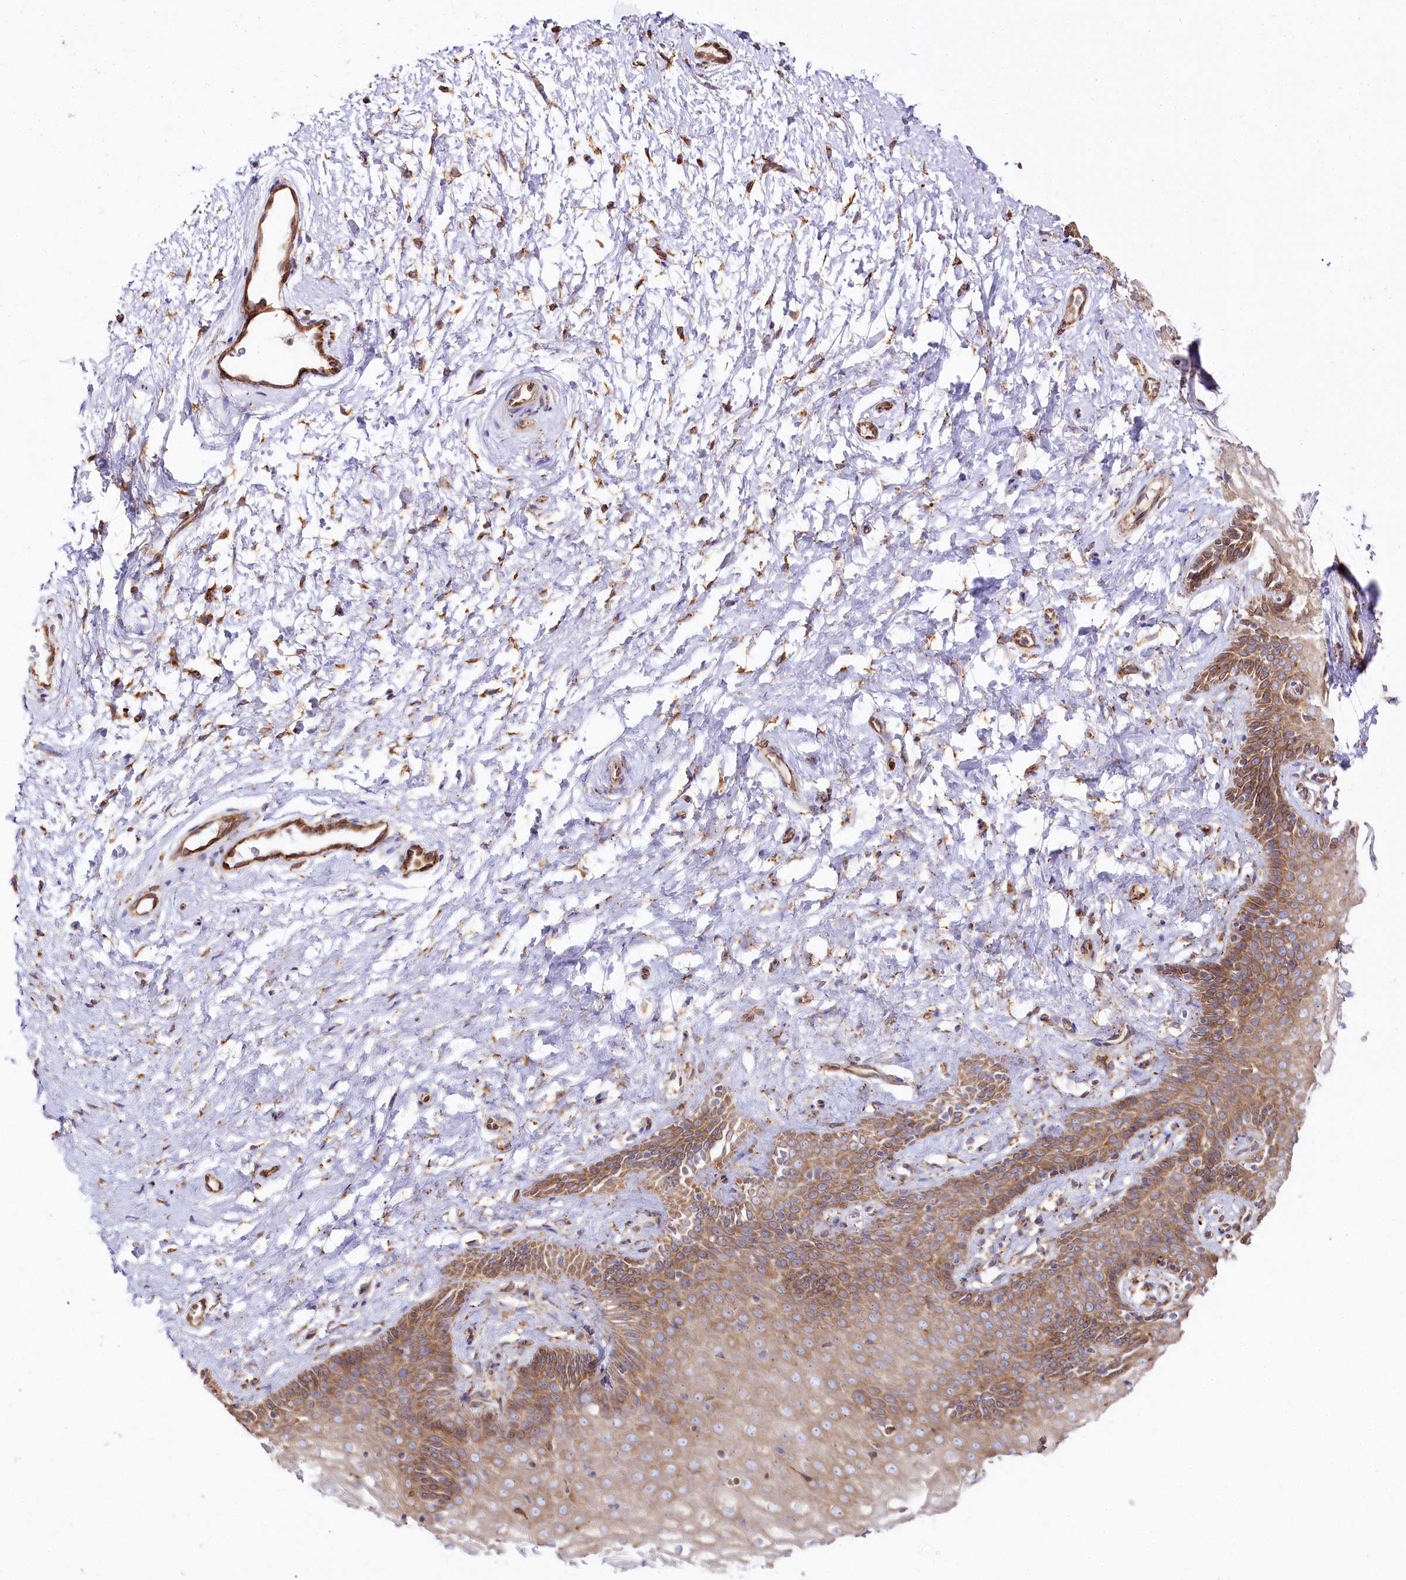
{"staining": {"intensity": "strong", "quantity": "25%-75%", "location": "cytoplasmic/membranous"}, "tissue": "vagina", "cell_type": "Squamous epithelial cells", "image_type": "normal", "snomed": [{"axis": "morphology", "description": "Normal tissue, NOS"}, {"axis": "topography", "description": "Vagina"}, {"axis": "topography", "description": "Cervix"}], "caption": "Brown immunohistochemical staining in benign vagina demonstrates strong cytoplasmic/membranous positivity in about 25%-75% of squamous epithelial cells. The staining was performed using DAB (3,3'-diaminobenzidine) to visualize the protein expression in brown, while the nuclei were stained in blue with hematoxylin (Magnification: 20x).", "gene": "CNPY2", "patient": {"sex": "female", "age": 40}}